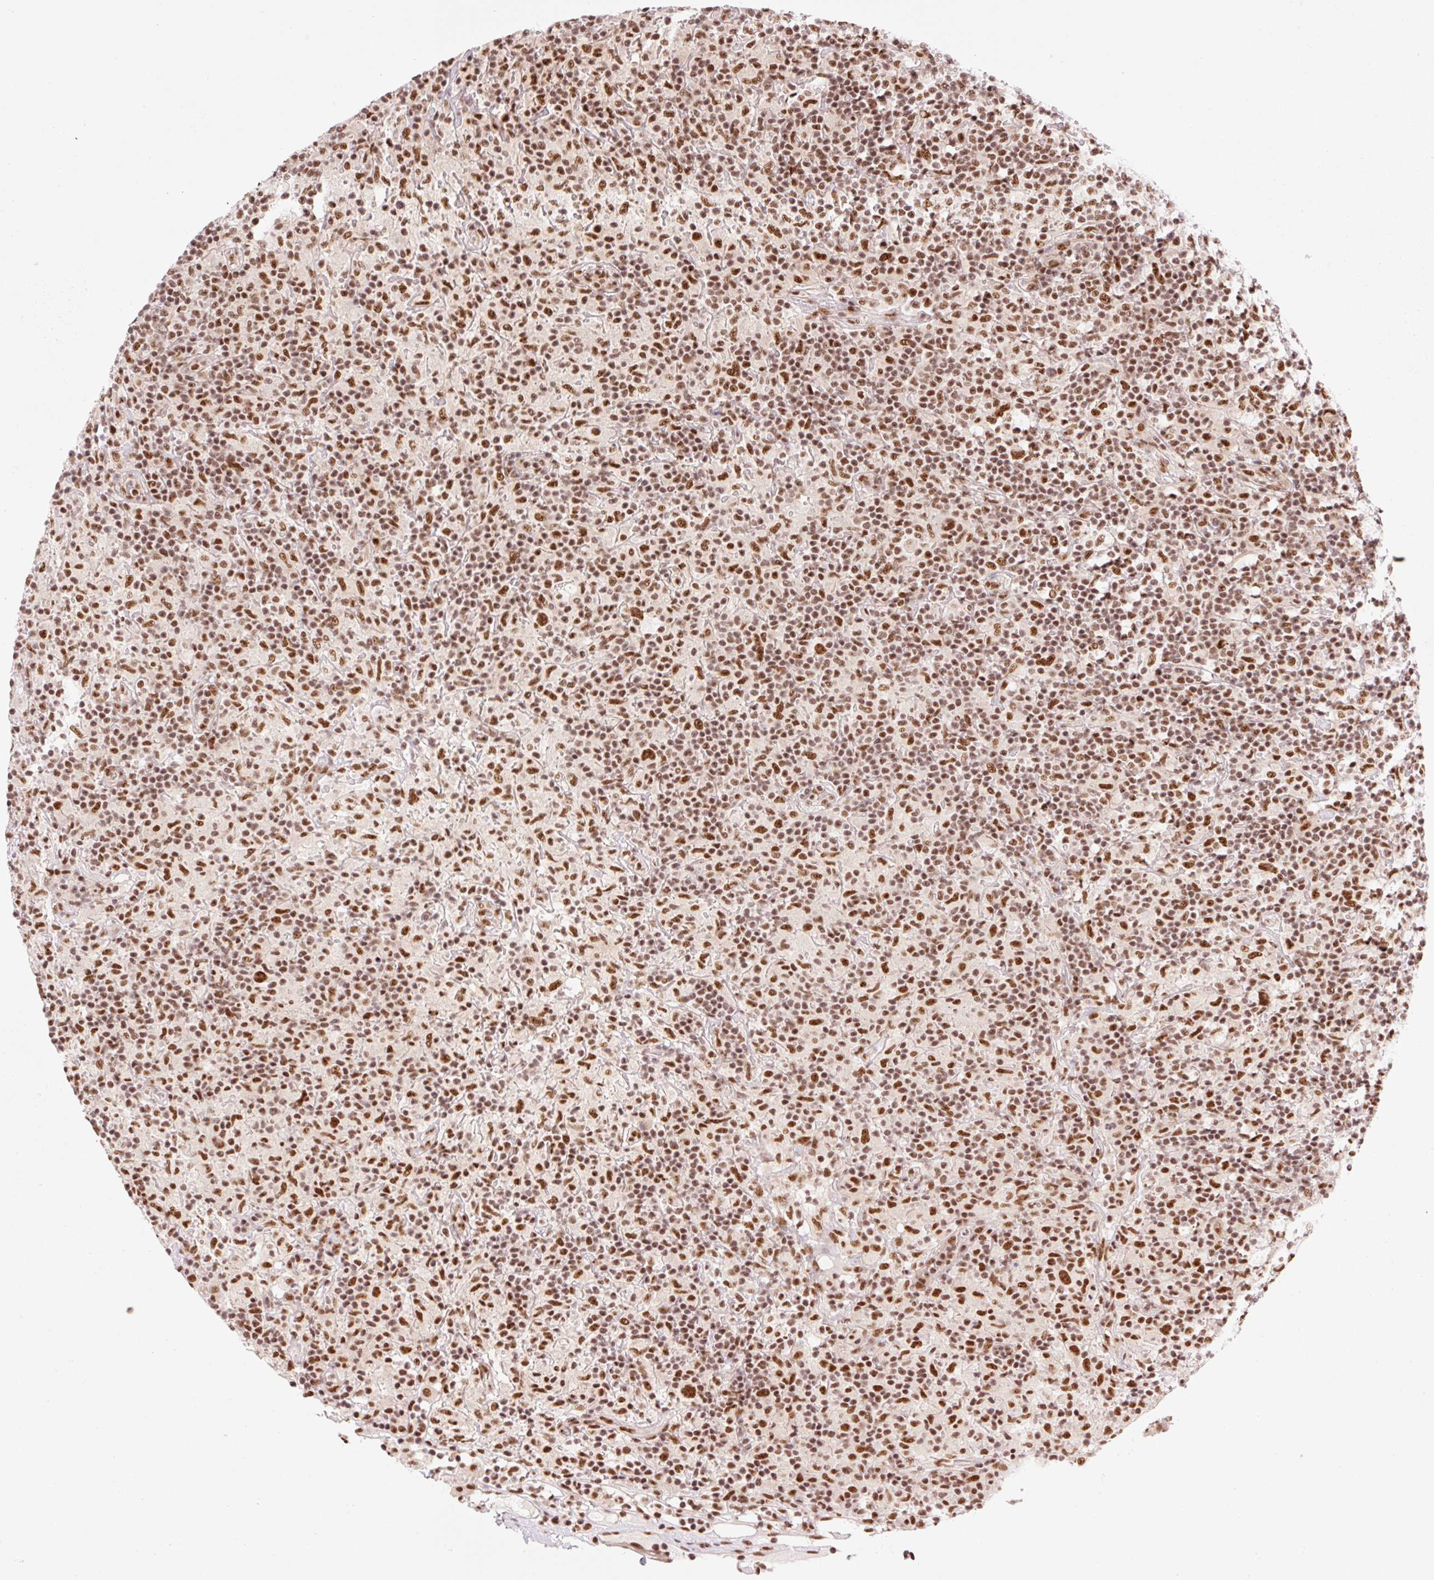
{"staining": {"intensity": "strong", "quantity": ">75%", "location": "nuclear"}, "tissue": "lymphoma", "cell_type": "Tumor cells", "image_type": "cancer", "snomed": [{"axis": "morphology", "description": "Hodgkin's disease, NOS"}, {"axis": "topography", "description": "Lymph node"}], "caption": "Strong nuclear positivity is seen in about >75% of tumor cells in Hodgkin's disease. (brown staining indicates protein expression, while blue staining denotes nuclei).", "gene": "PRDM11", "patient": {"sex": "male", "age": 70}}